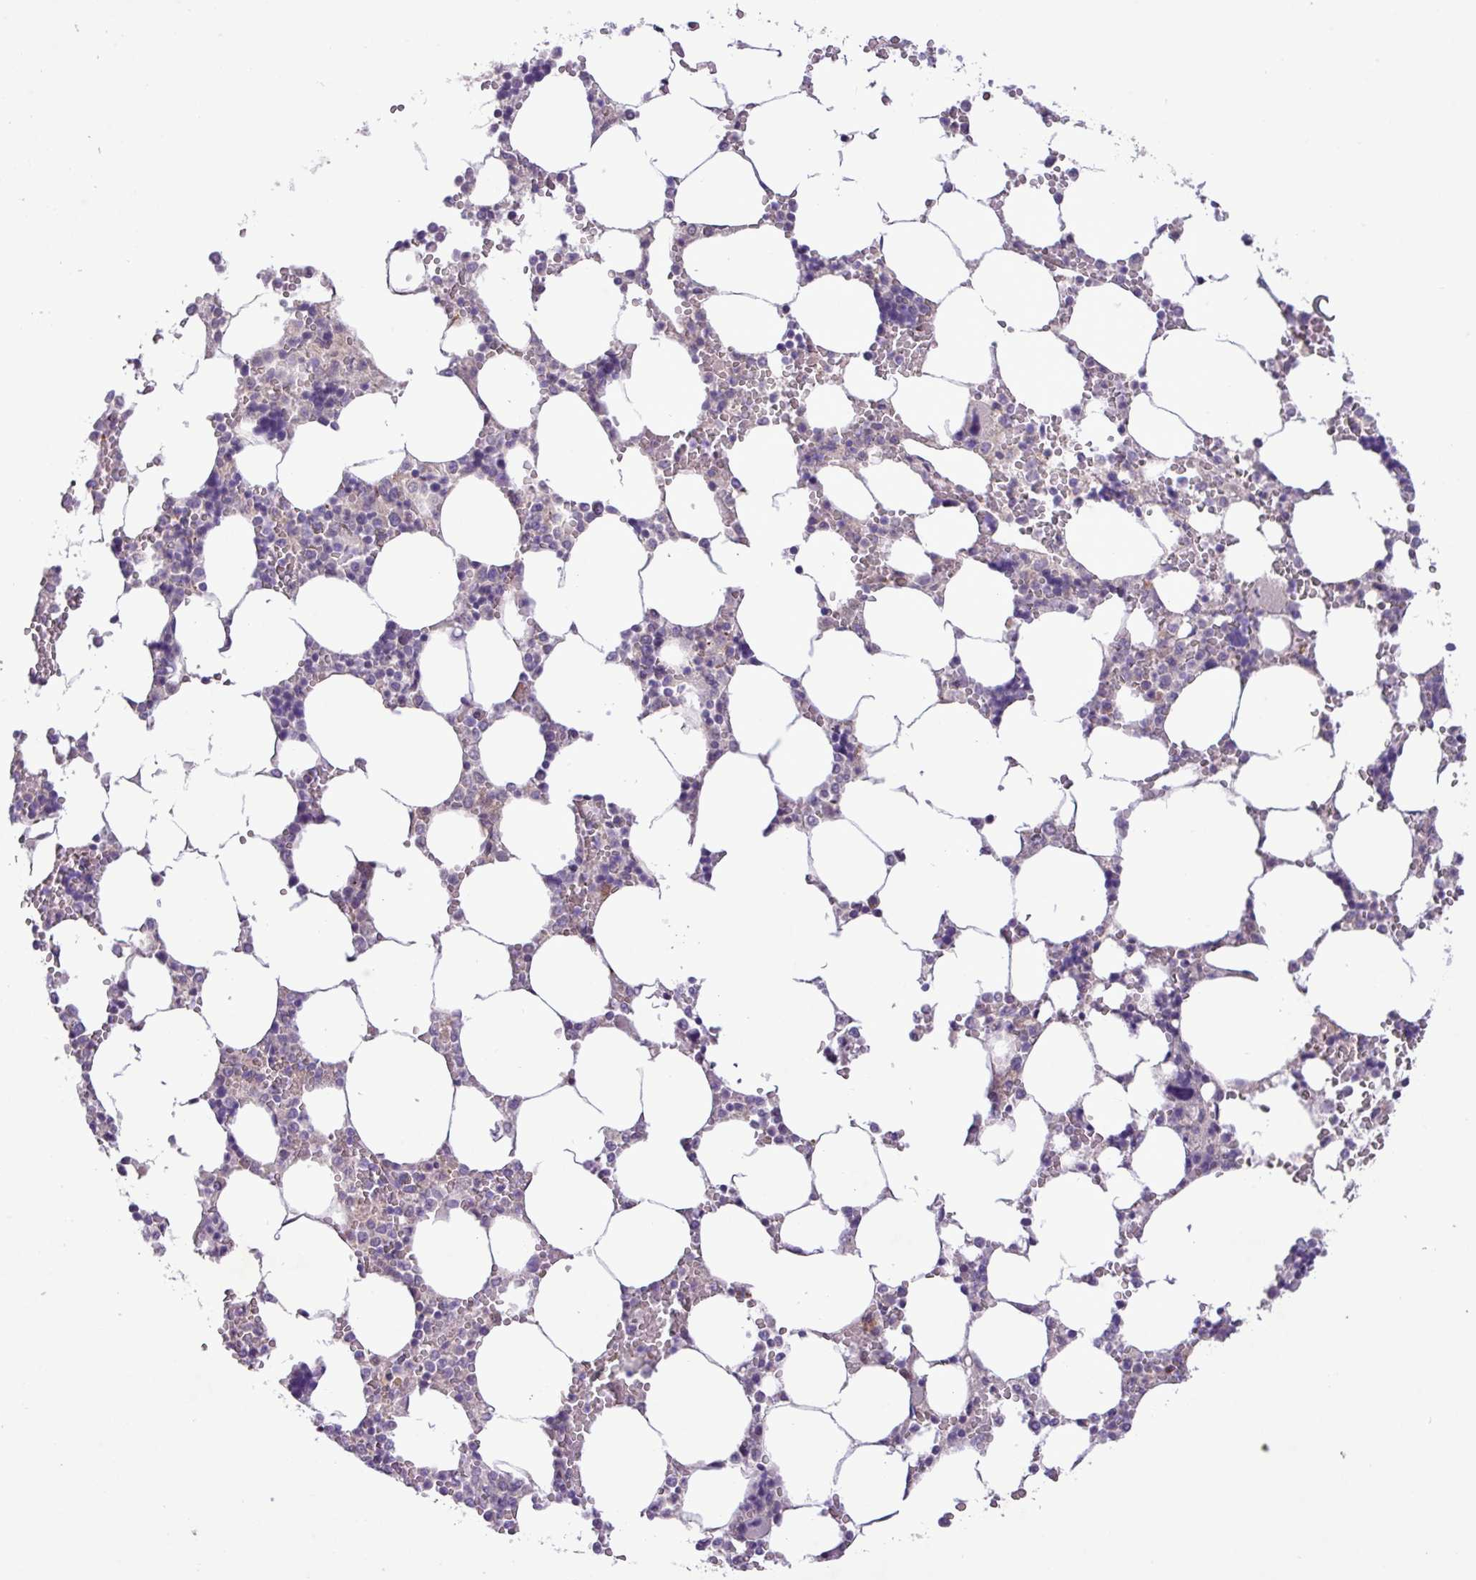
{"staining": {"intensity": "weak", "quantity": "<25%", "location": "cytoplasmic/membranous"}, "tissue": "bone marrow", "cell_type": "Hematopoietic cells", "image_type": "normal", "snomed": [{"axis": "morphology", "description": "Normal tissue, NOS"}, {"axis": "topography", "description": "Bone marrow"}], "caption": "High magnification brightfield microscopy of normal bone marrow stained with DAB (brown) and counterstained with hematoxylin (blue): hematopoietic cells show no significant expression.", "gene": "CD248", "patient": {"sex": "male", "age": 64}}